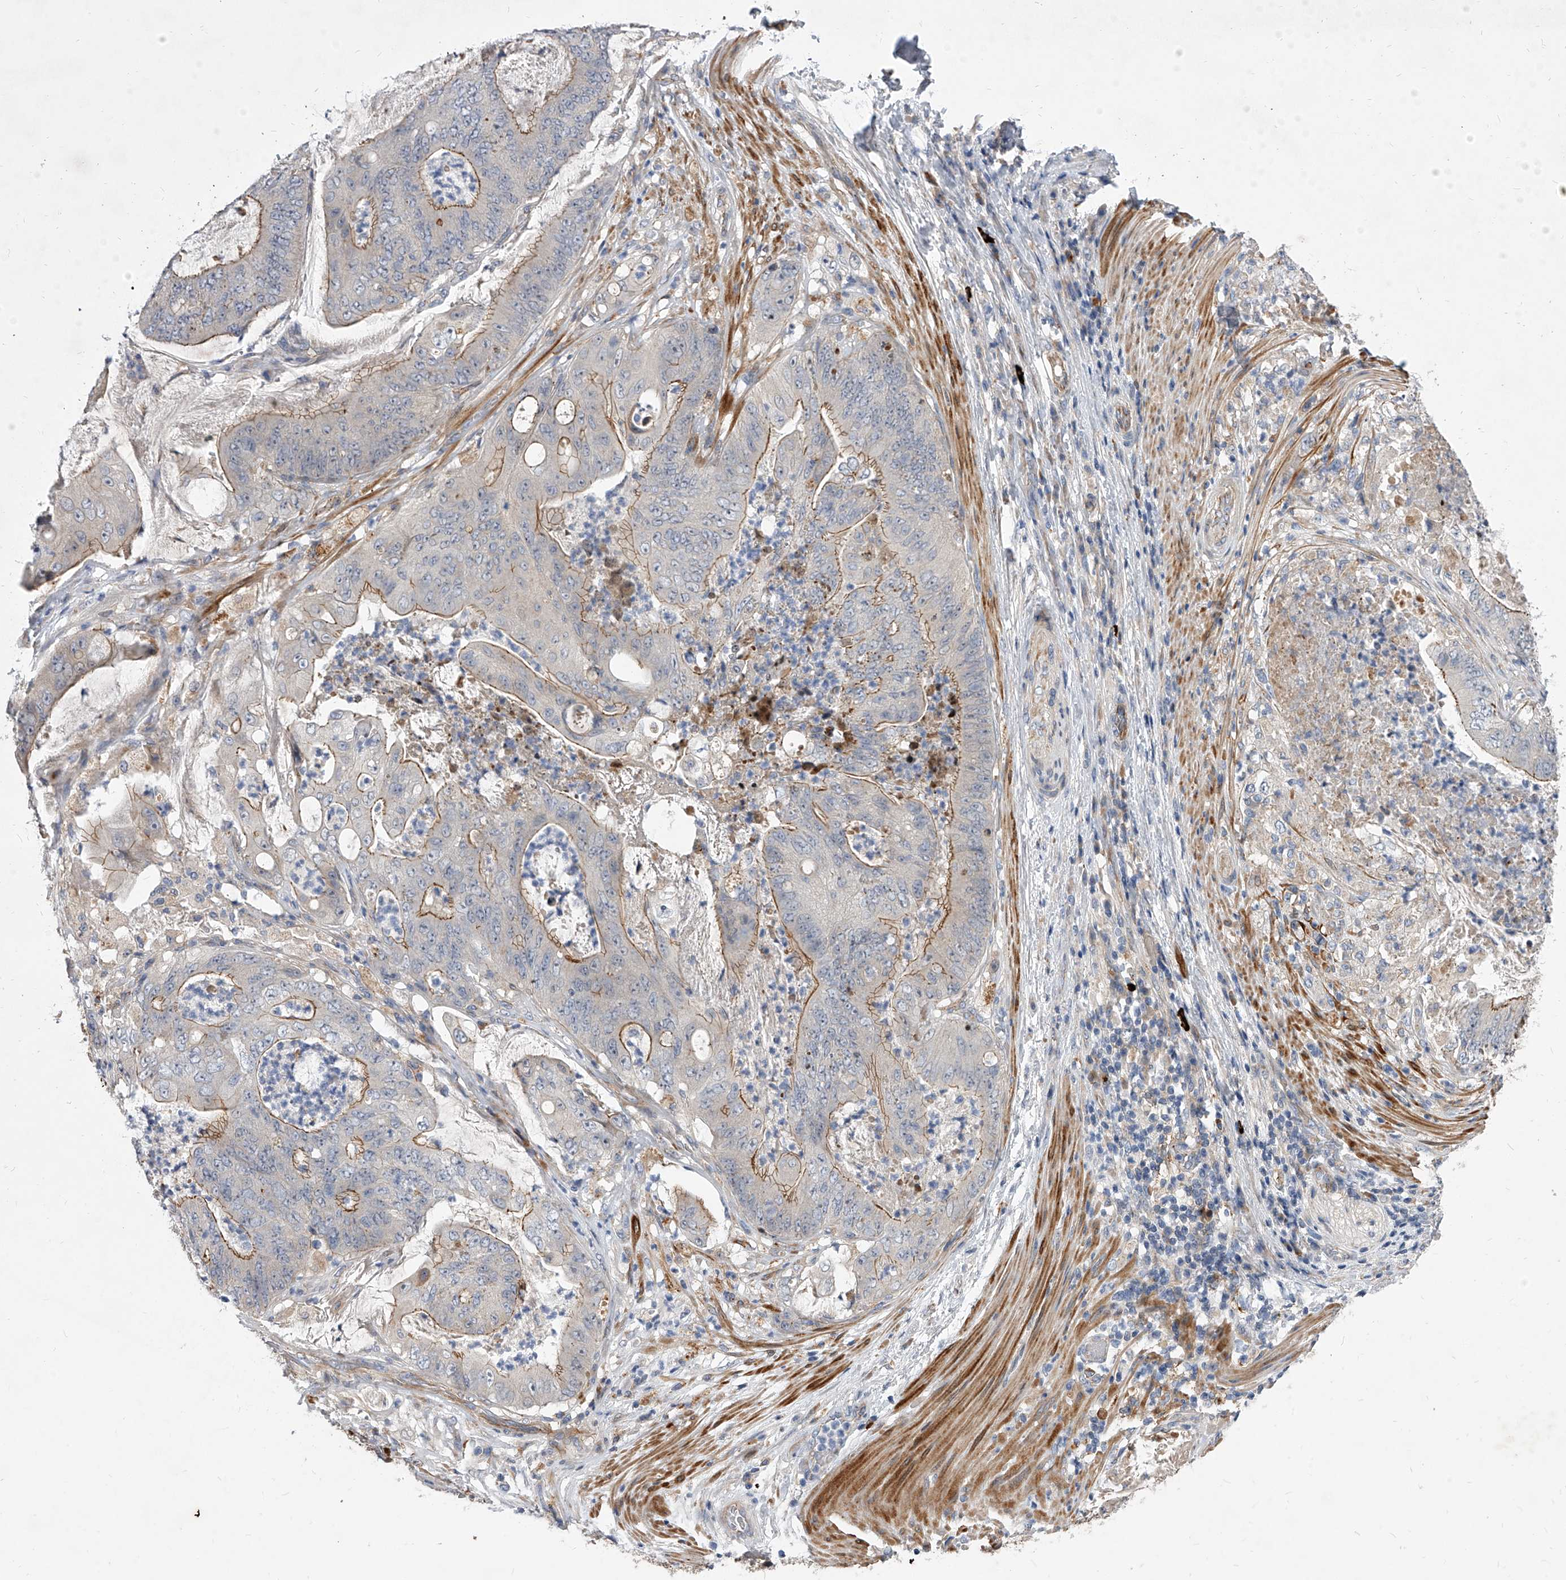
{"staining": {"intensity": "moderate", "quantity": "<25%", "location": "cytoplasmic/membranous"}, "tissue": "stomach cancer", "cell_type": "Tumor cells", "image_type": "cancer", "snomed": [{"axis": "morphology", "description": "Adenocarcinoma, NOS"}, {"axis": "topography", "description": "Stomach"}], "caption": "Adenocarcinoma (stomach) was stained to show a protein in brown. There is low levels of moderate cytoplasmic/membranous positivity in approximately <25% of tumor cells.", "gene": "MINDY4", "patient": {"sex": "female", "age": 73}}